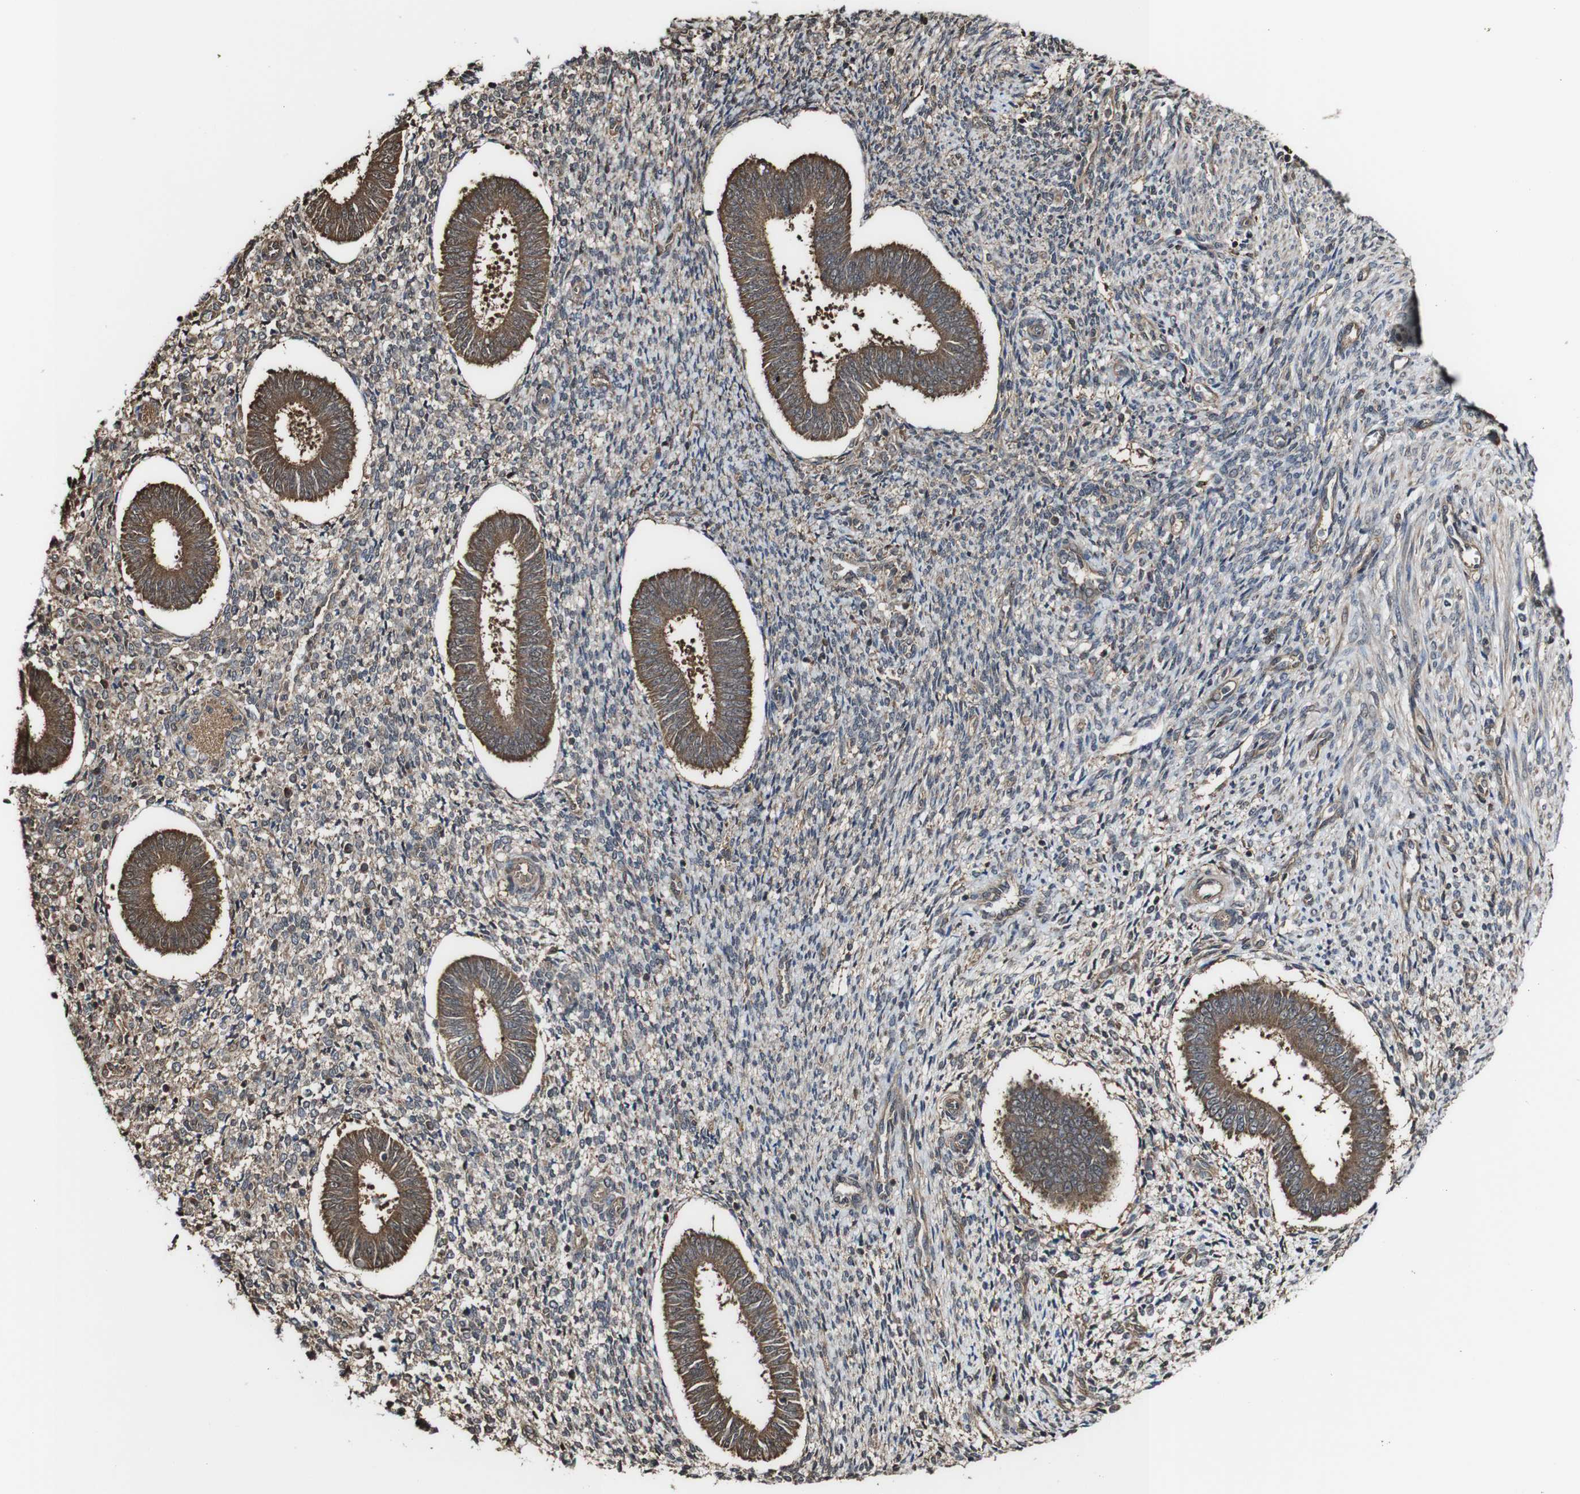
{"staining": {"intensity": "negative", "quantity": "none", "location": "none"}, "tissue": "endometrium", "cell_type": "Cells in endometrial stroma", "image_type": "normal", "snomed": [{"axis": "morphology", "description": "Normal tissue, NOS"}, {"axis": "topography", "description": "Endometrium"}], "caption": "Immunohistochemistry (IHC) of unremarkable human endometrium reveals no expression in cells in endometrial stroma.", "gene": "PTPRR", "patient": {"sex": "female", "age": 35}}